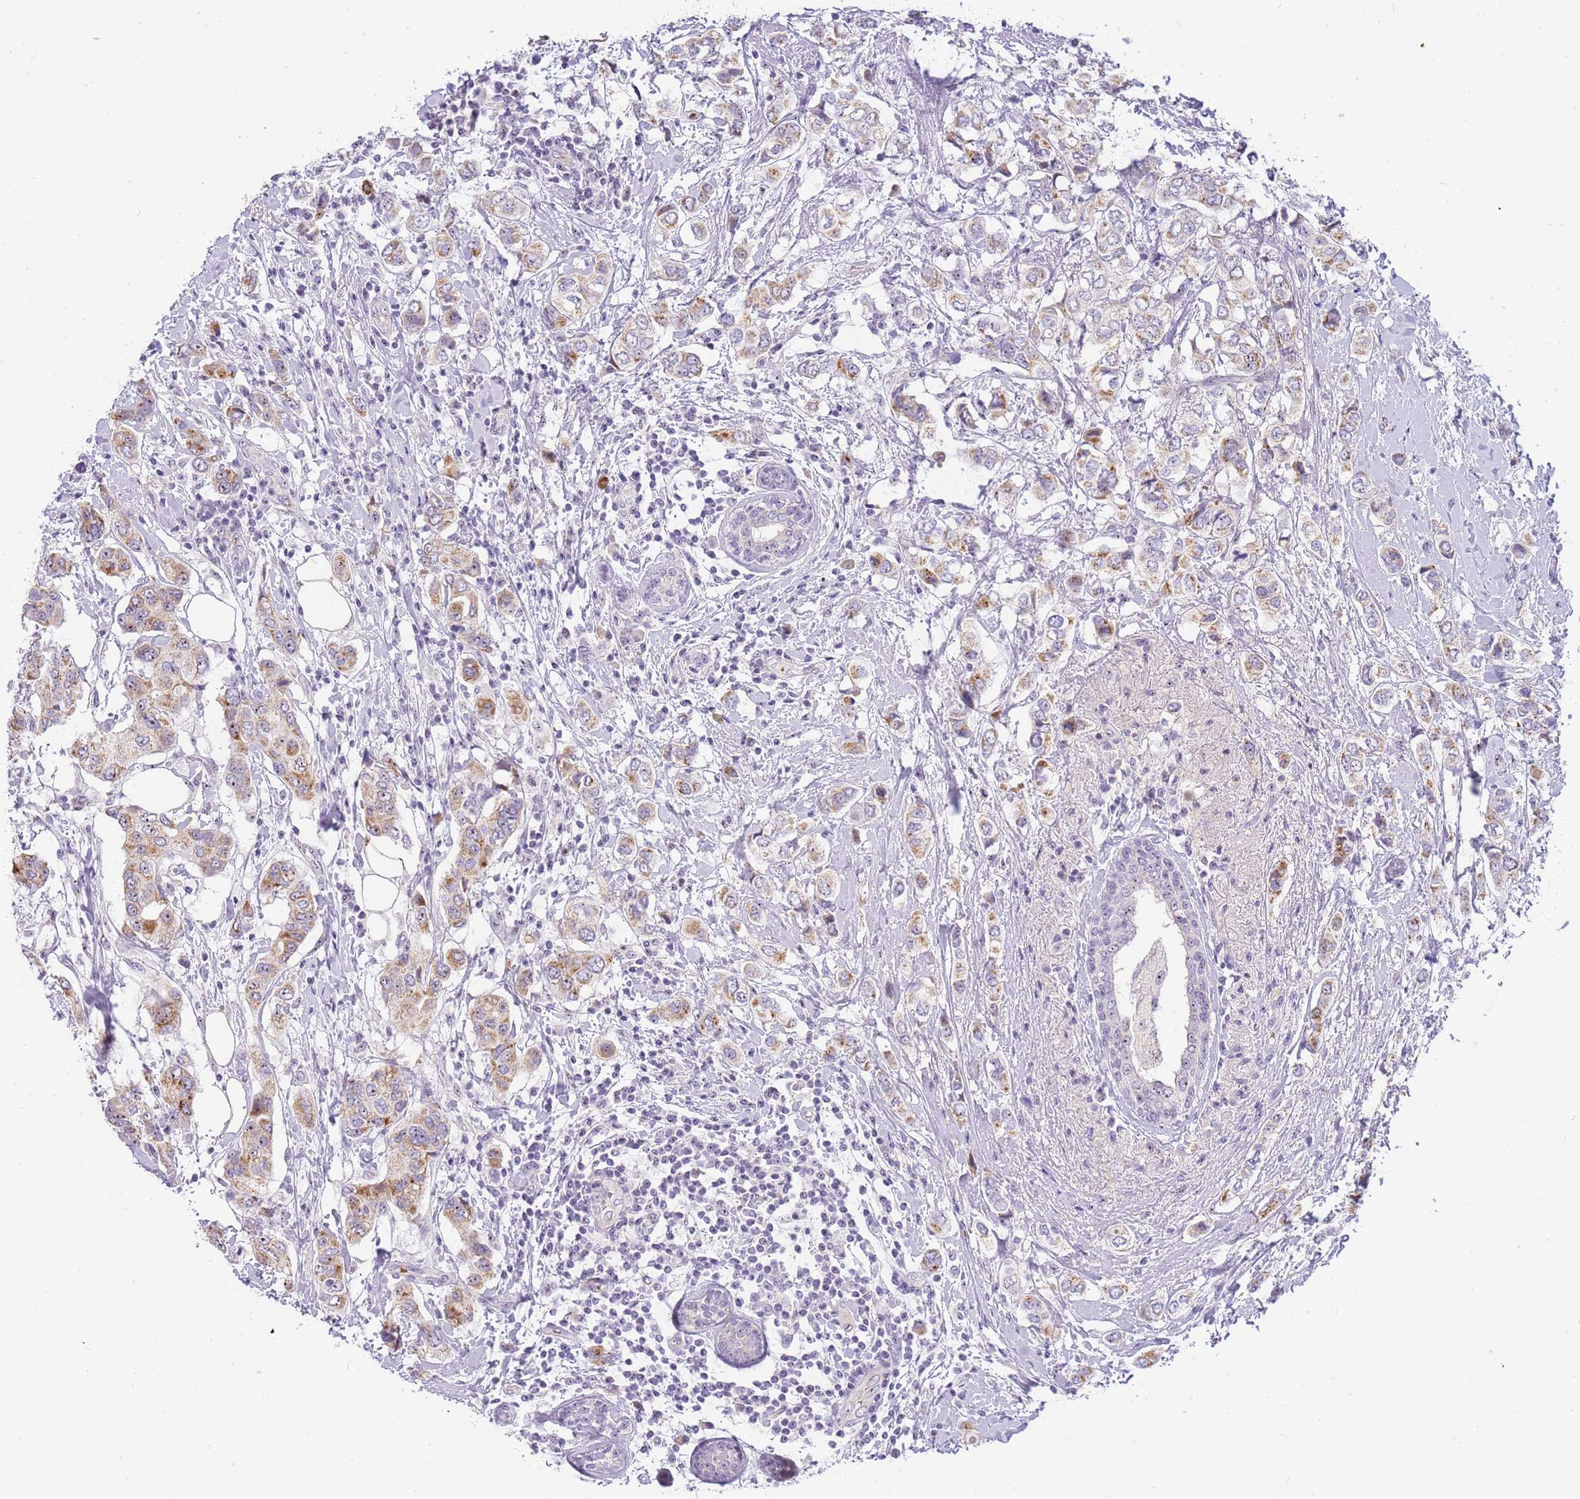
{"staining": {"intensity": "moderate", "quantity": ">75%", "location": "cytoplasmic/membranous"}, "tissue": "breast cancer", "cell_type": "Tumor cells", "image_type": "cancer", "snomed": [{"axis": "morphology", "description": "Lobular carcinoma"}, {"axis": "topography", "description": "Breast"}], "caption": "Protein expression analysis of human lobular carcinoma (breast) reveals moderate cytoplasmic/membranous expression in about >75% of tumor cells.", "gene": "DNAJA3", "patient": {"sex": "female", "age": 51}}